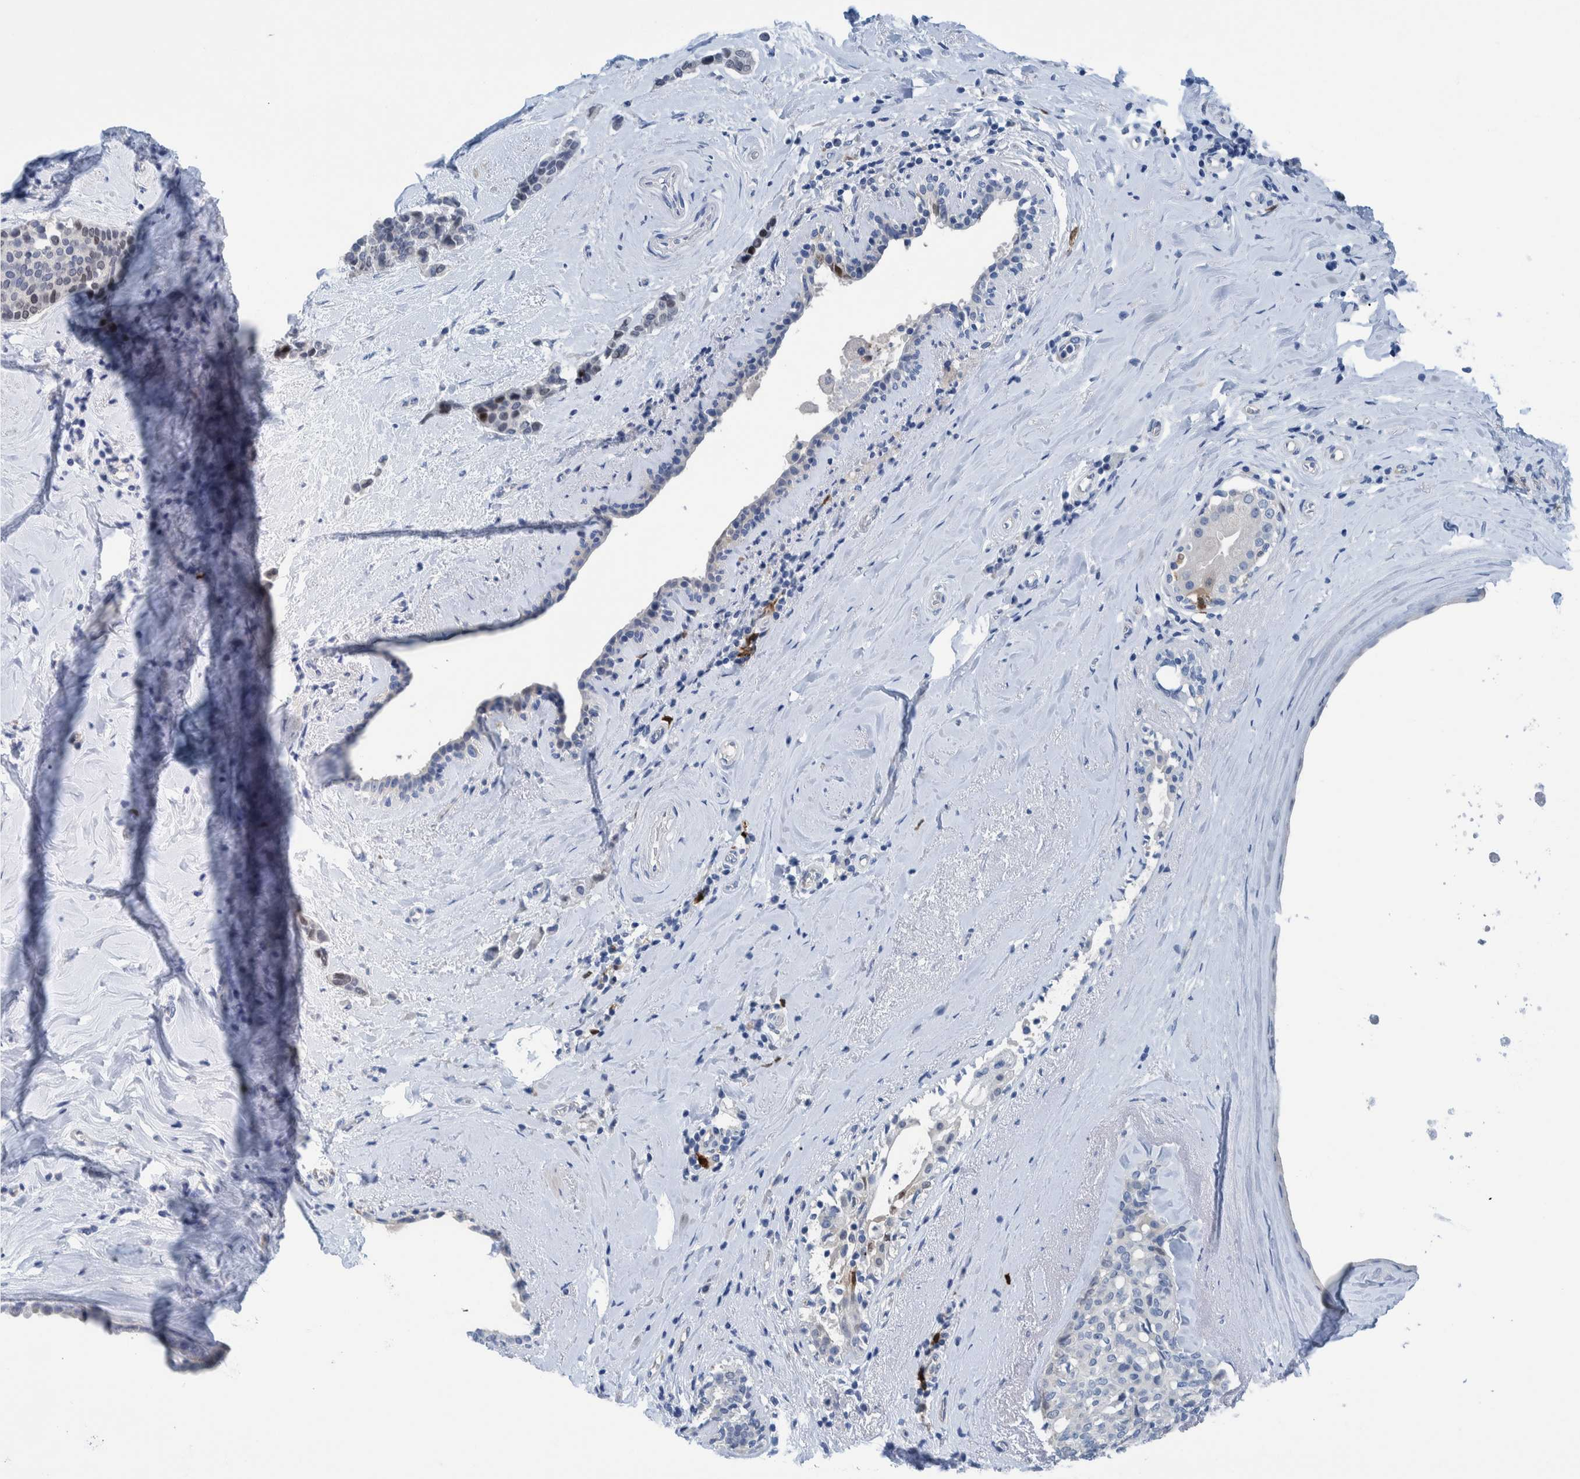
{"staining": {"intensity": "negative", "quantity": "none", "location": "none"}, "tissue": "breast cancer", "cell_type": "Tumor cells", "image_type": "cancer", "snomed": [{"axis": "morphology", "description": "Duct carcinoma"}, {"axis": "topography", "description": "Breast"}], "caption": "IHC histopathology image of human breast intraductal carcinoma stained for a protein (brown), which shows no positivity in tumor cells.", "gene": "IDO1", "patient": {"sex": "female", "age": 55}}